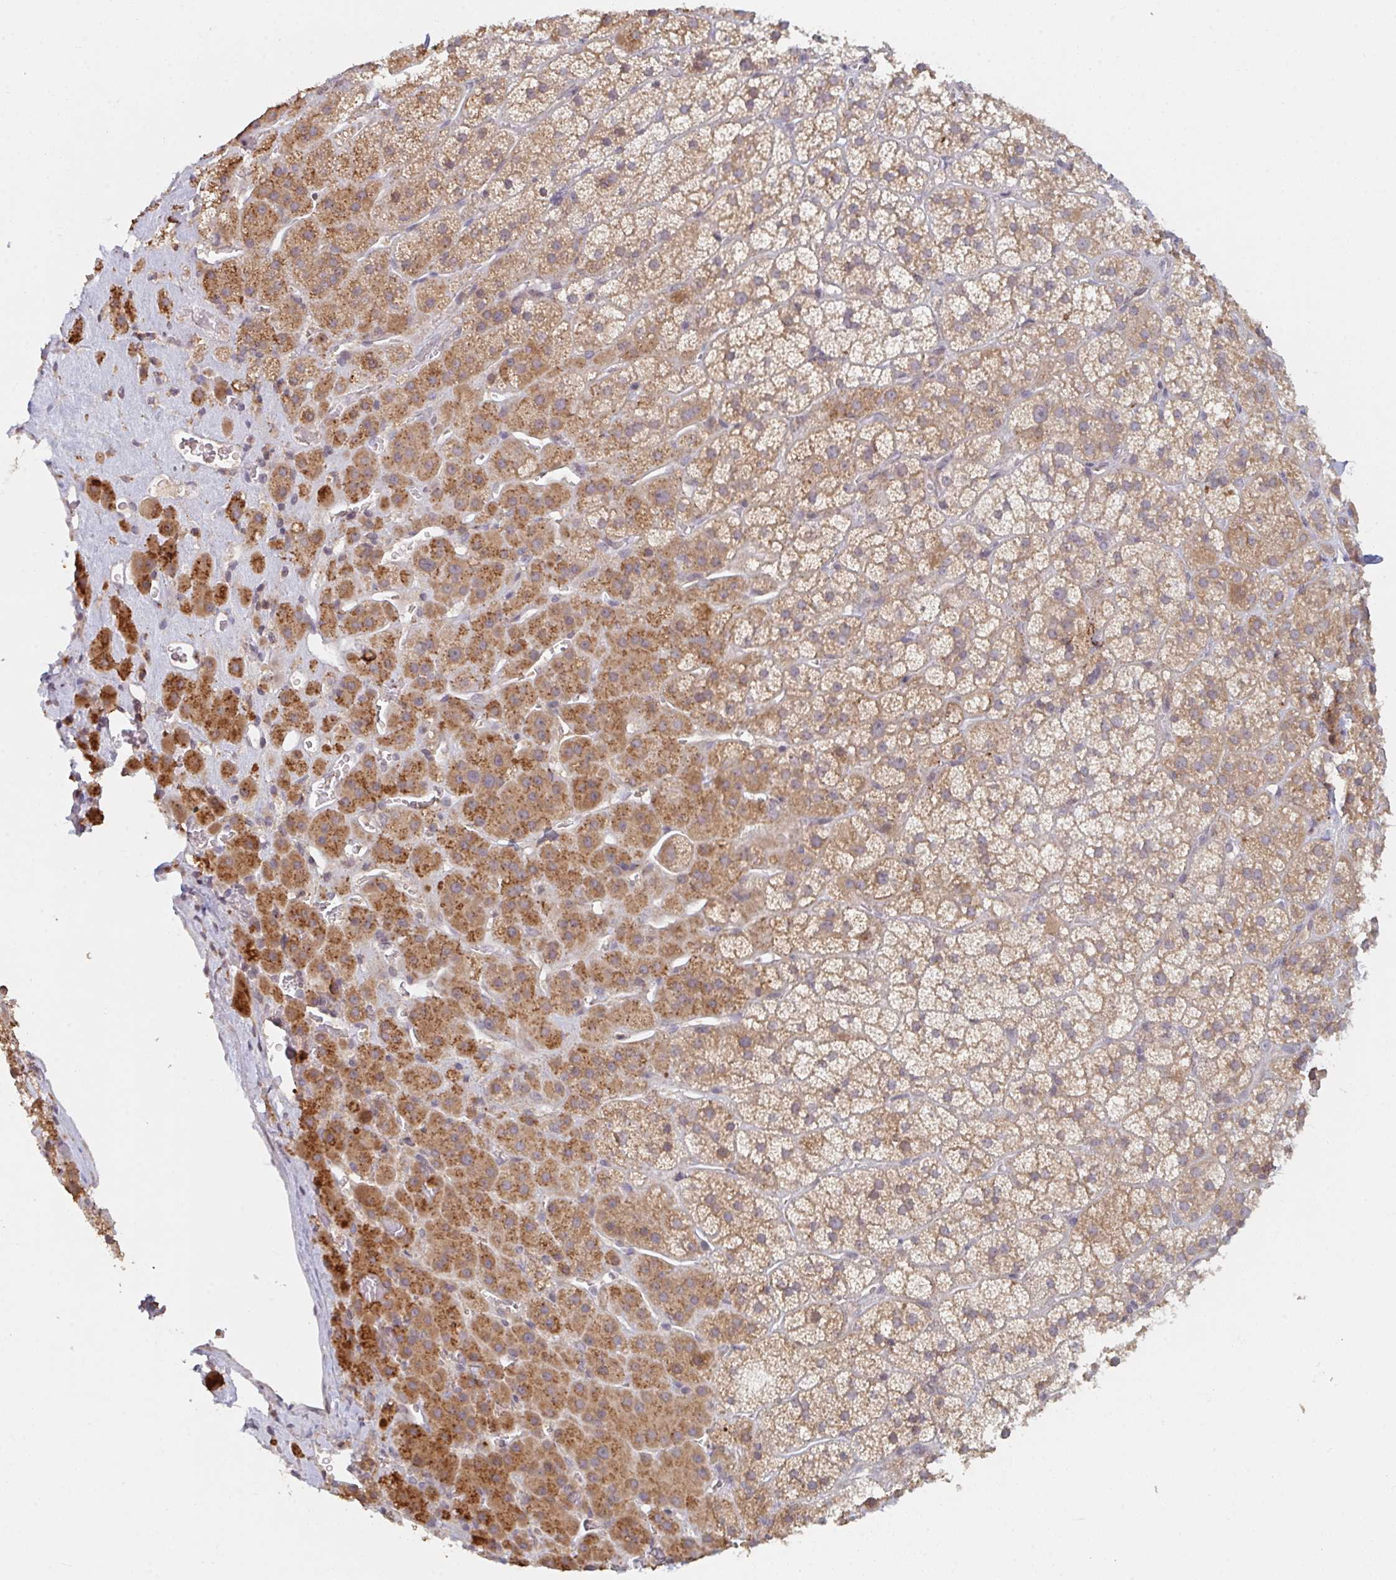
{"staining": {"intensity": "strong", "quantity": "25%-75%", "location": "cytoplasmic/membranous"}, "tissue": "adrenal gland", "cell_type": "Glandular cells", "image_type": "normal", "snomed": [{"axis": "morphology", "description": "Normal tissue, NOS"}, {"axis": "topography", "description": "Adrenal gland"}], "caption": "Protein staining of normal adrenal gland reveals strong cytoplasmic/membranous staining in about 25%-75% of glandular cells. The protein of interest is shown in brown color, while the nuclei are stained blue.", "gene": "DCST1", "patient": {"sex": "male", "age": 57}}